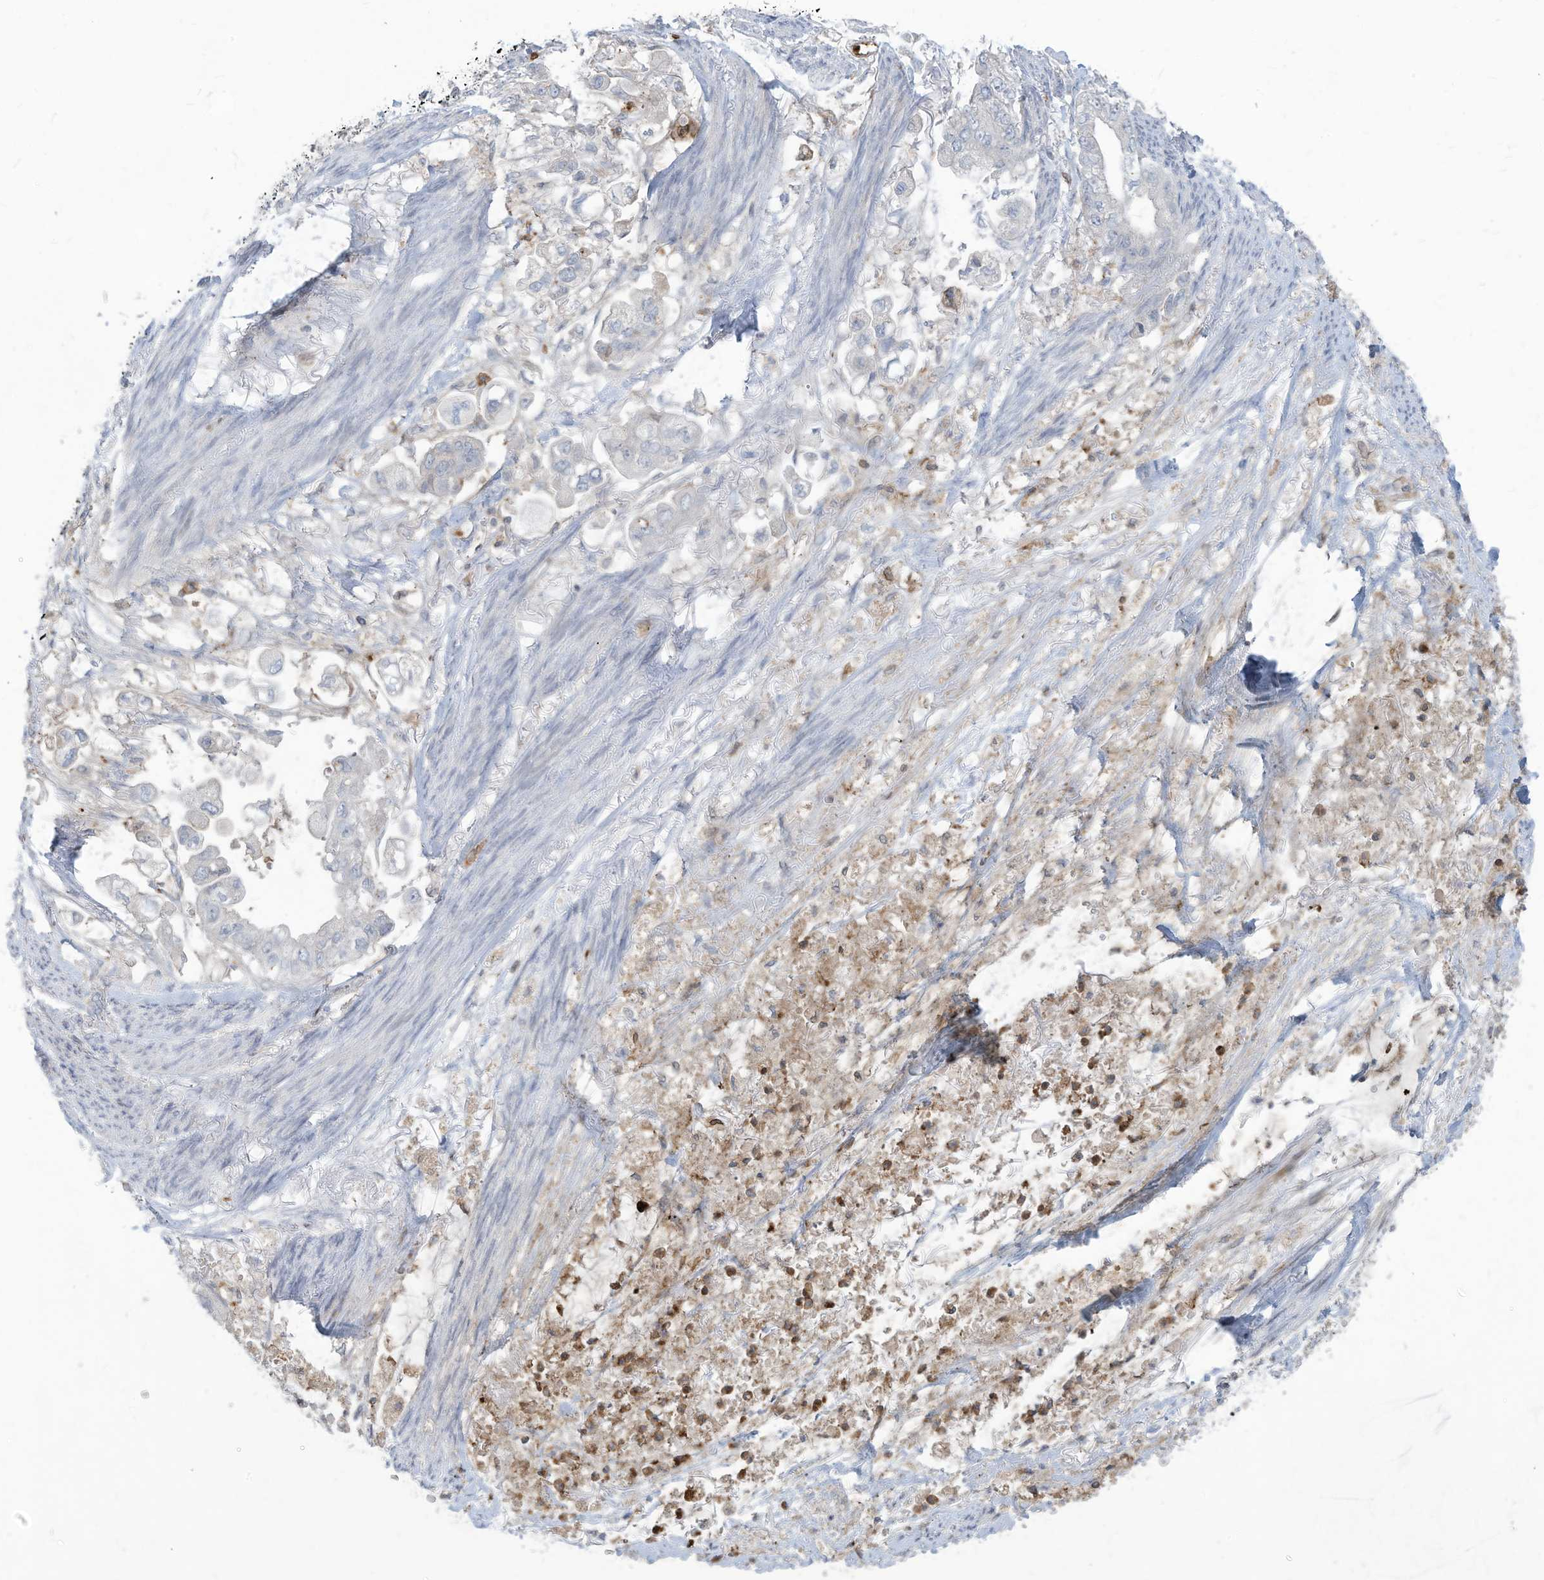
{"staining": {"intensity": "negative", "quantity": "none", "location": "none"}, "tissue": "stomach cancer", "cell_type": "Tumor cells", "image_type": "cancer", "snomed": [{"axis": "morphology", "description": "Adenocarcinoma, NOS"}, {"axis": "topography", "description": "Stomach"}], "caption": "Histopathology image shows no protein expression in tumor cells of adenocarcinoma (stomach) tissue.", "gene": "NOTO", "patient": {"sex": "male", "age": 62}}